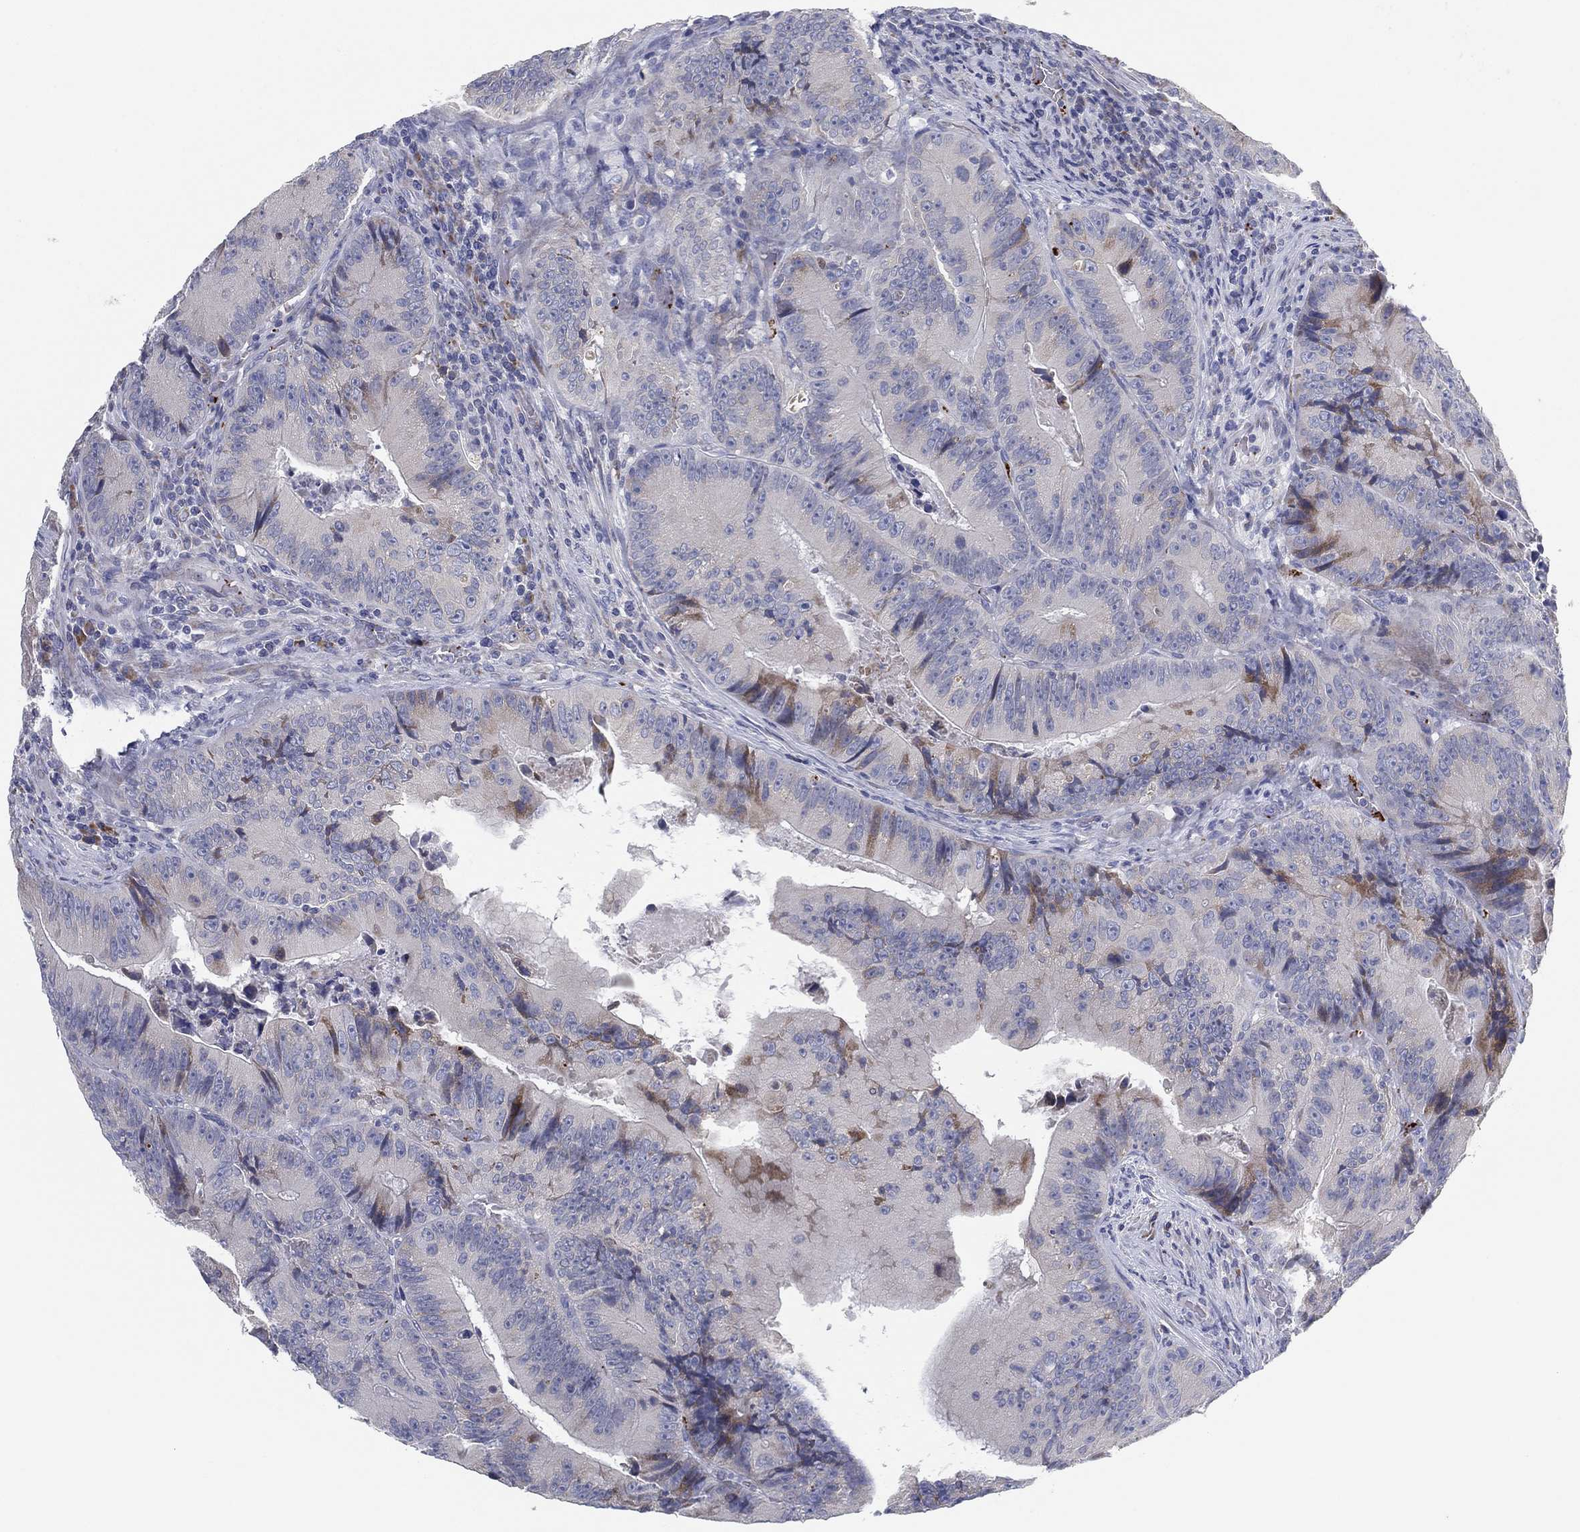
{"staining": {"intensity": "moderate", "quantity": "<25%", "location": "cytoplasmic/membranous"}, "tissue": "colorectal cancer", "cell_type": "Tumor cells", "image_type": "cancer", "snomed": [{"axis": "morphology", "description": "Adenocarcinoma, NOS"}, {"axis": "topography", "description": "Colon"}], "caption": "This is a photomicrograph of immunohistochemistry staining of adenocarcinoma (colorectal), which shows moderate expression in the cytoplasmic/membranous of tumor cells.", "gene": "TMEM40", "patient": {"sex": "female", "age": 86}}